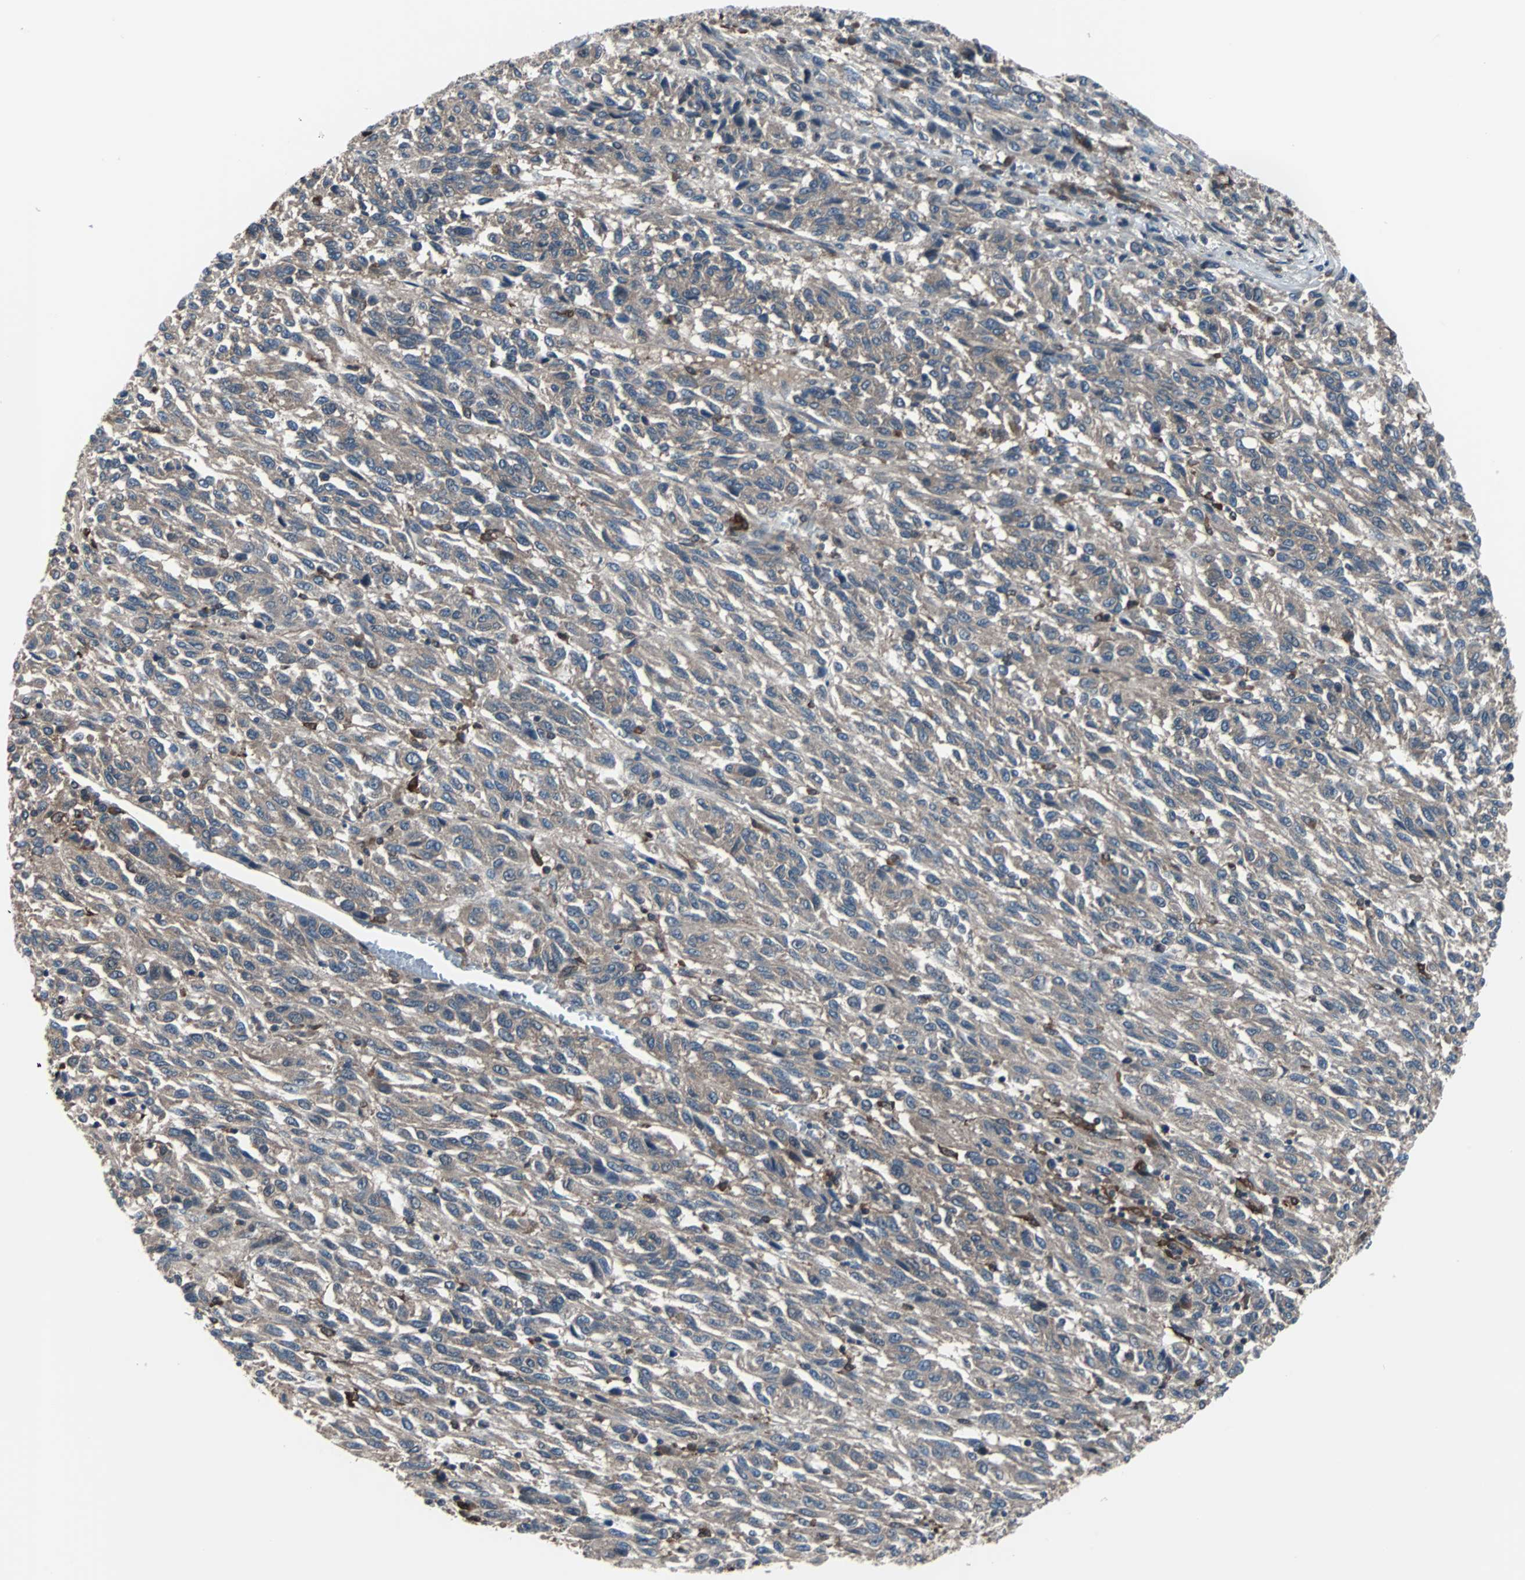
{"staining": {"intensity": "weak", "quantity": ">75%", "location": "cytoplasmic/membranous"}, "tissue": "melanoma", "cell_type": "Tumor cells", "image_type": "cancer", "snomed": [{"axis": "morphology", "description": "Malignant melanoma, Metastatic site"}, {"axis": "topography", "description": "Lung"}], "caption": "IHC staining of malignant melanoma (metastatic site), which exhibits low levels of weak cytoplasmic/membranous positivity in approximately >75% of tumor cells indicating weak cytoplasmic/membranous protein positivity. The staining was performed using DAB (3,3'-diaminobenzidine) (brown) for protein detection and nuclei were counterstained in hematoxylin (blue).", "gene": "PAK1", "patient": {"sex": "male", "age": 64}}